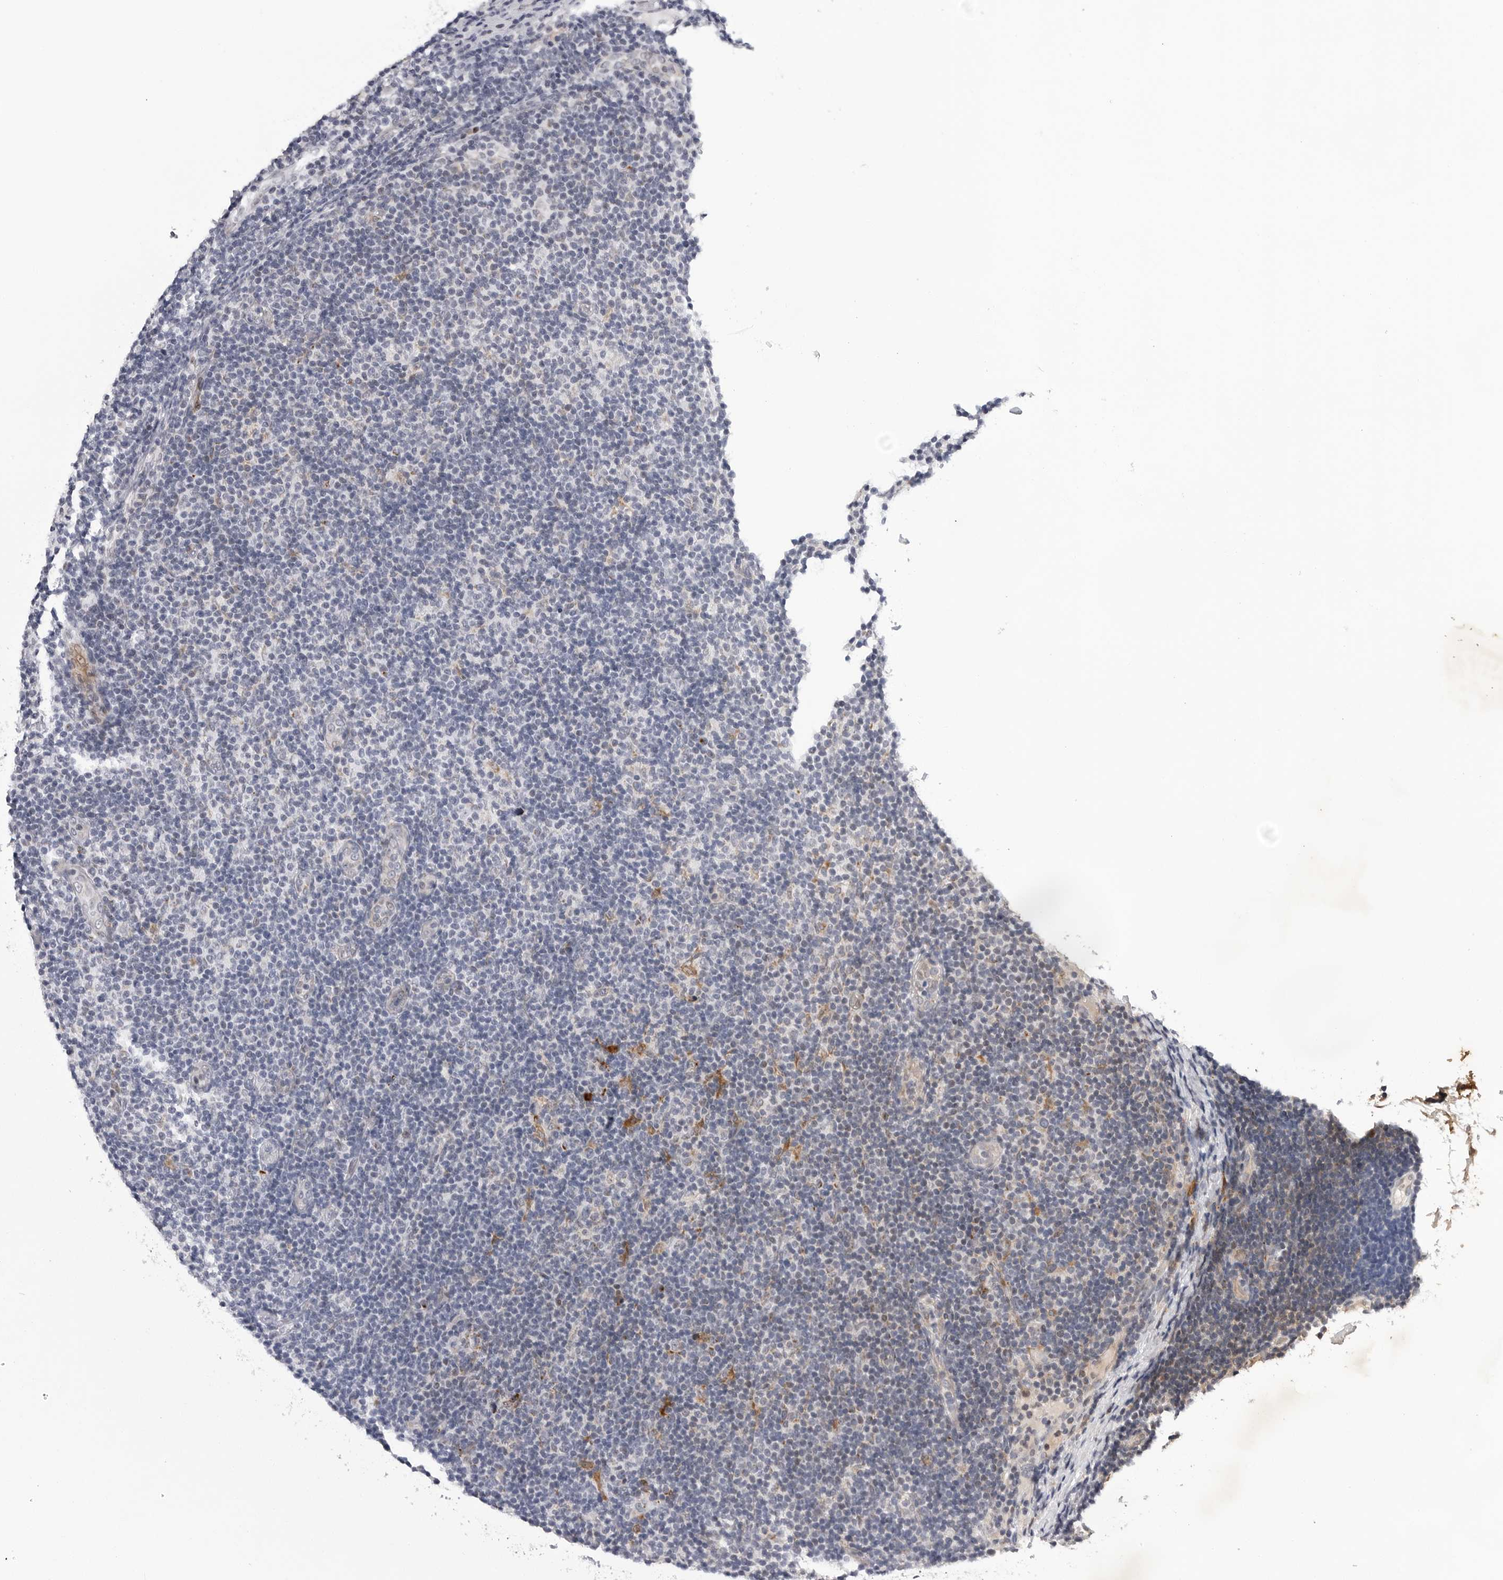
{"staining": {"intensity": "negative", "quantity": "none", "location": "none"}, "tissue": "lymphoma", "cell_type": "Tumor cells", "image_type": "cancer", "snomed": [{"axis": "morphology", "description": "Malignant lymphoma, non-Hodgkin's type, Low grade"}, {"axis": "topography", "description": "Lymph node"}], "caption": "Tumor cells are negative for brown protein staining in lymphoma.", "gene": "CDK20", "patient": {"sex": "male", "age": 83}}